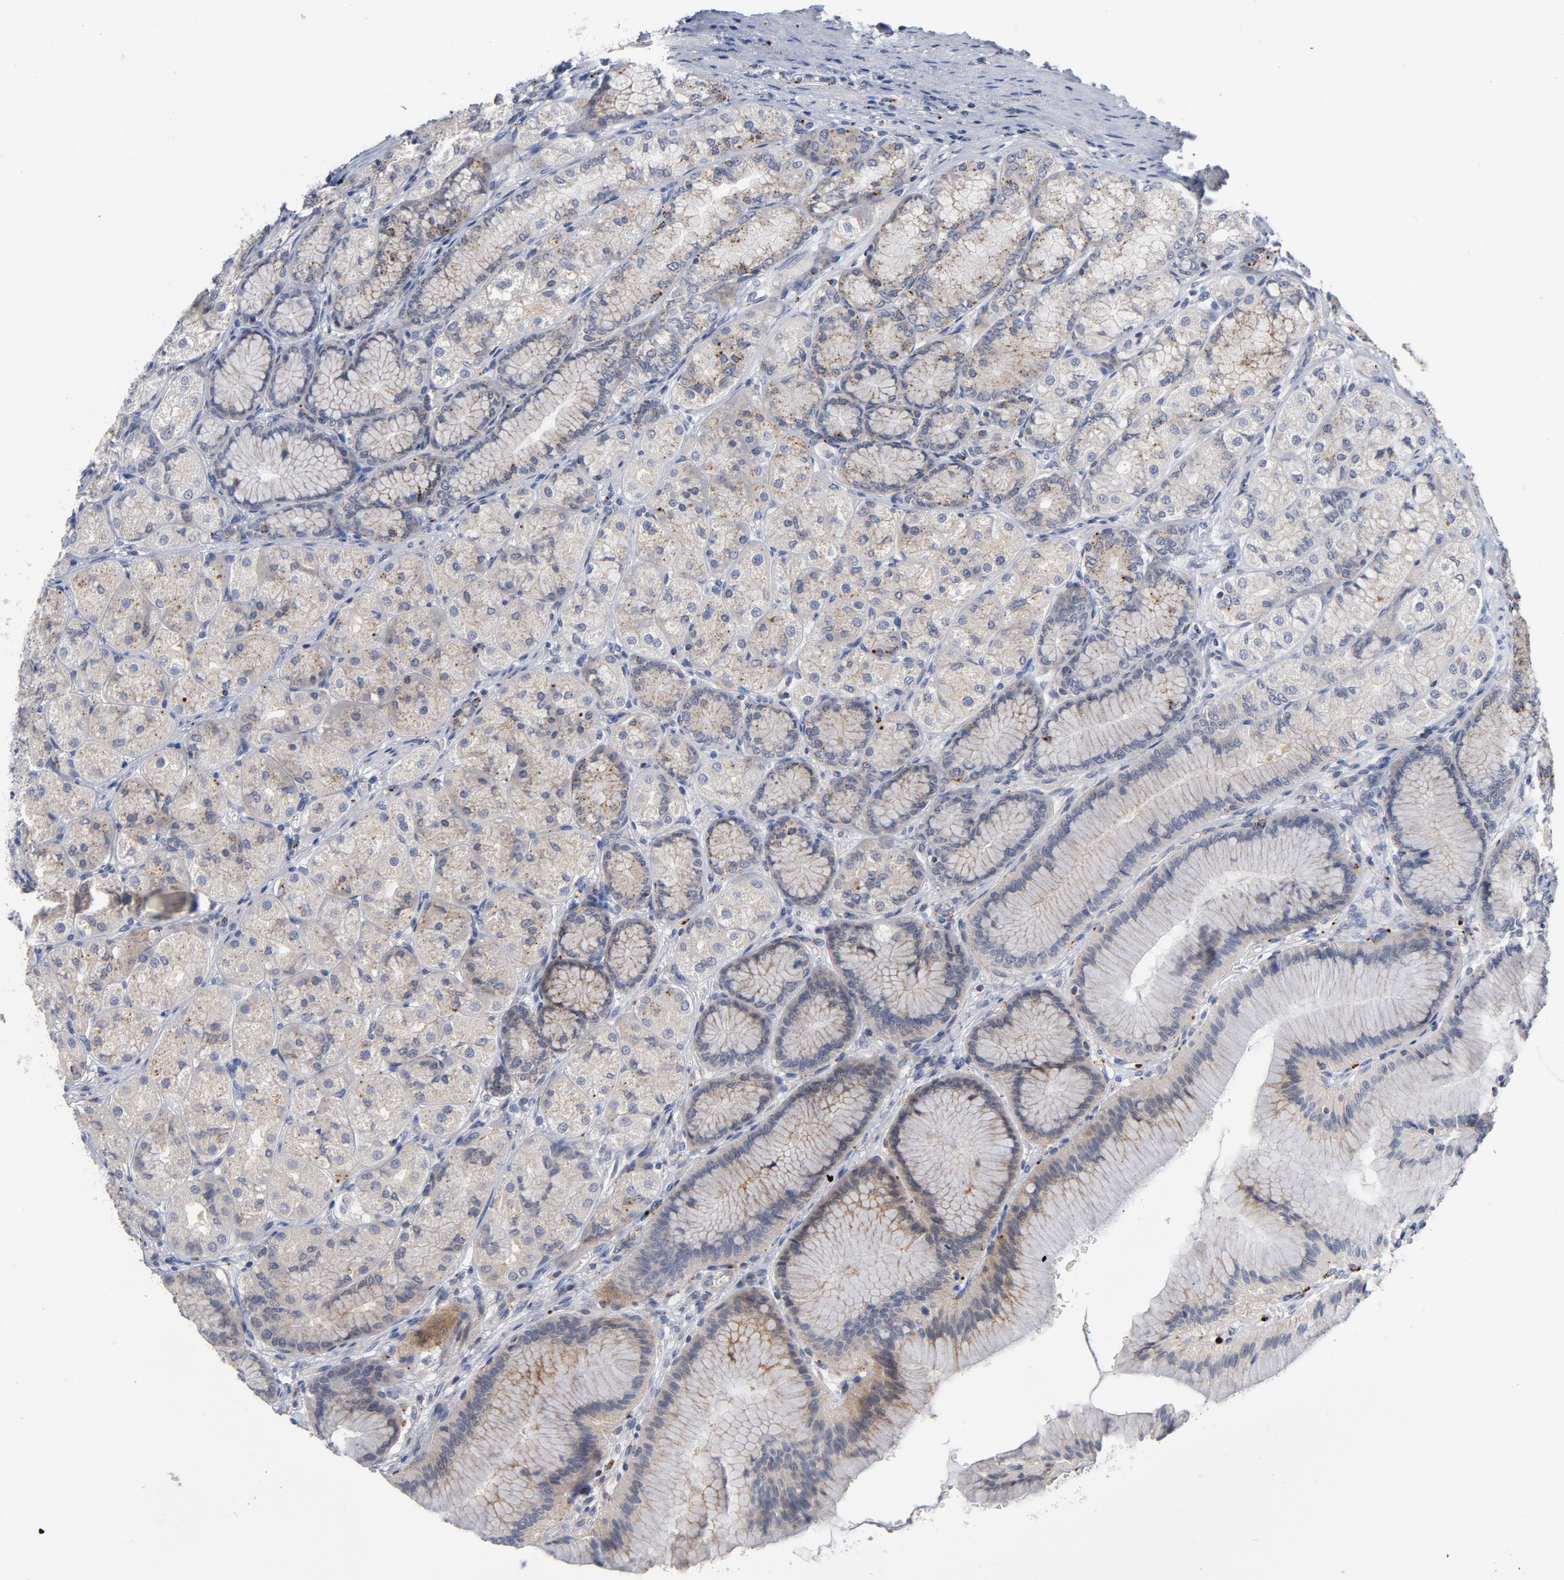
{"staining": {"intensity": "moderate", "quantity": "25%-75%", "location": "cytoplasmic/membranous"}, "tissue": "stomach", "cell_type": "Glandular cells", "image_type": "normal", "snomed": [{"axis": "morphology", "description": "Normal tissue, NOS"}, {"axis": "morphology", "description": "Adenocarcinoma, NOS"}, {"axis": "topography", "description": "Stomach"}, {"axis": "topography", "description": "Stomach, lower"}], "caption": "Moderate cytoplasmic/membranous protein positivity is seen in about 25%-75% of glandular cells in stomach.", "gene": "AKT2", "patient": {"sex": "female", "age": 65}}